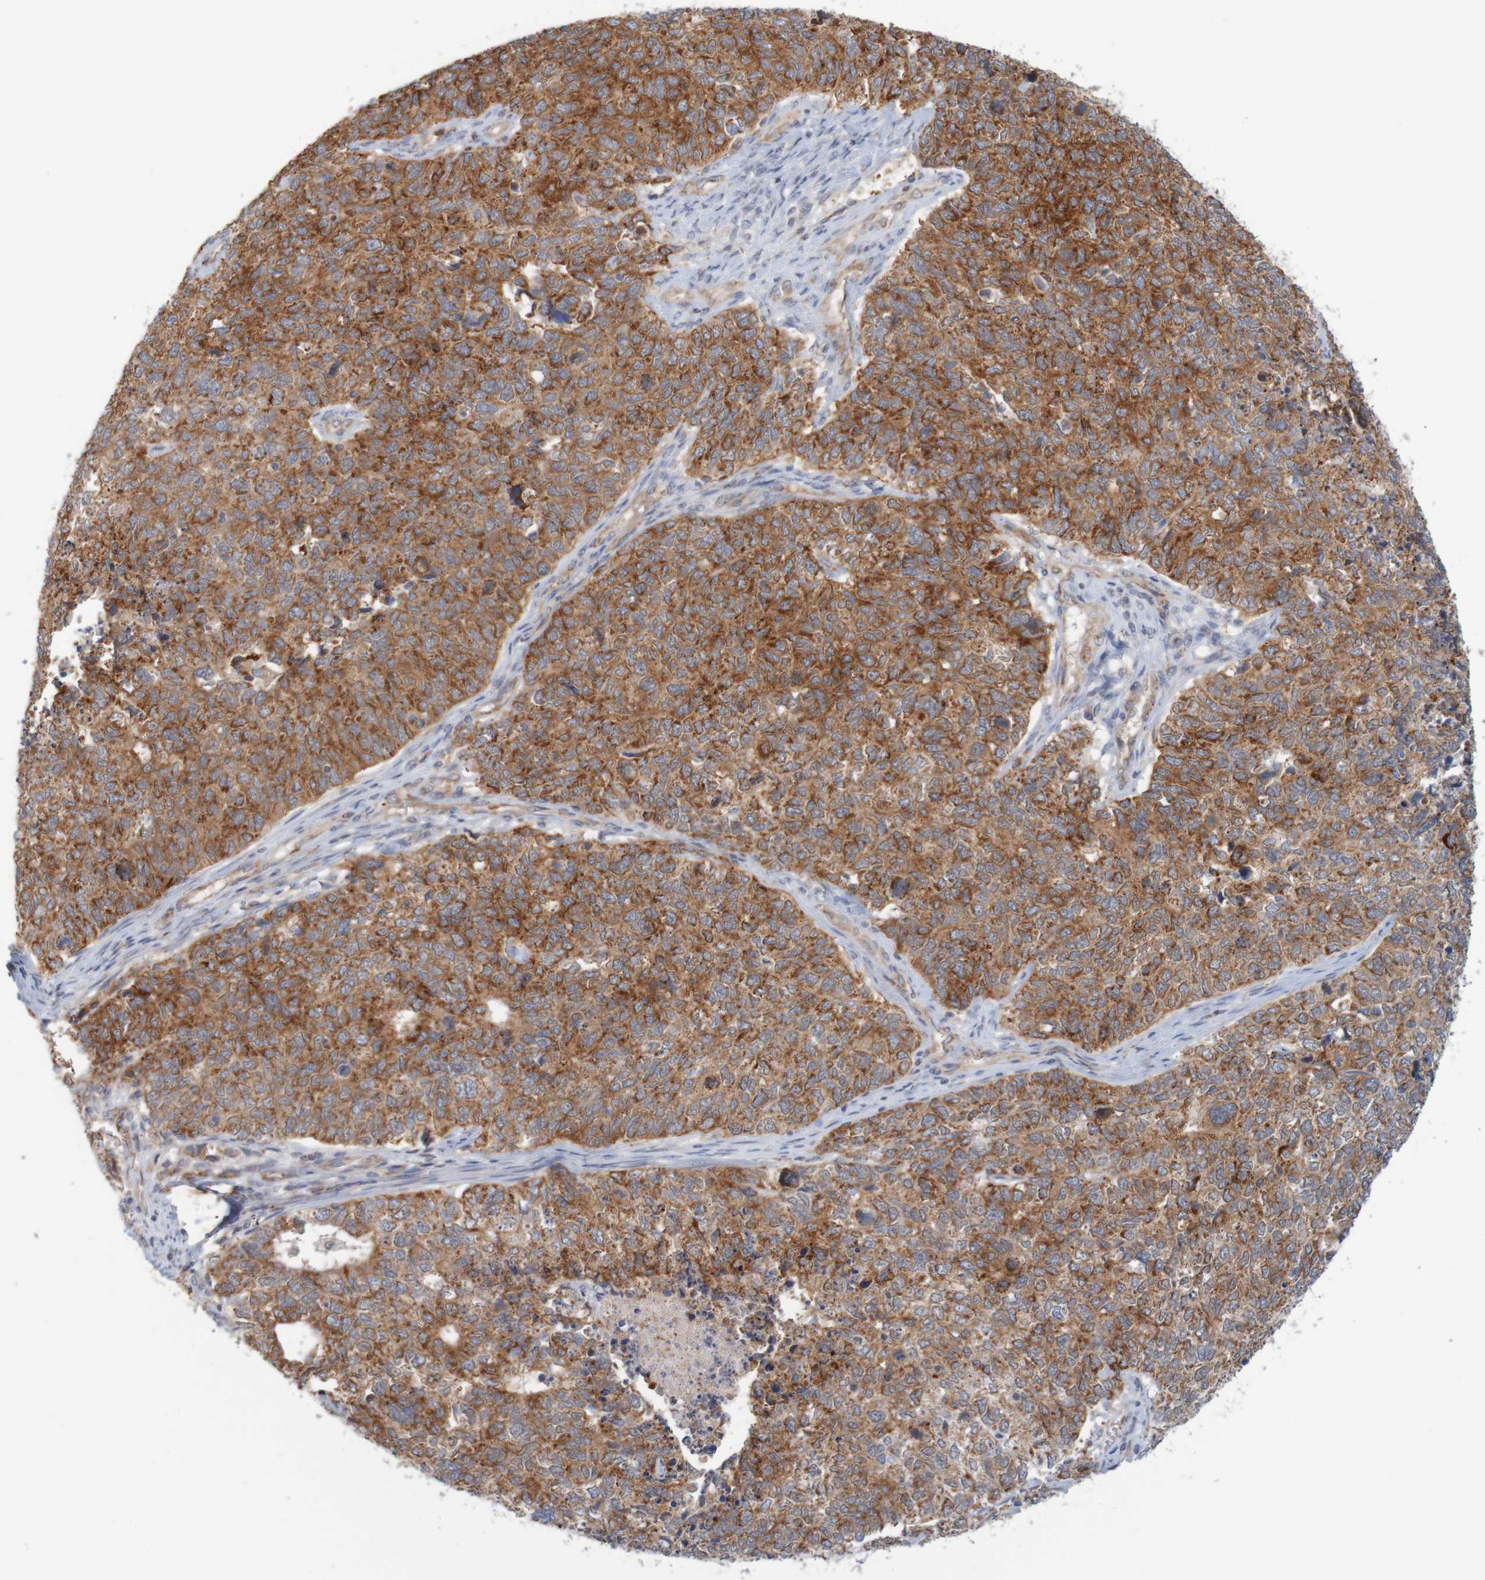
{"staining": {"intensity": "strong", "quantity": ">75%", "location": "cytoplasmic/membranous"}, "tissue": "cervical cancer", "cell_type": "Tumor cells", "image_type": "cancer", "snomed": [{"axis": "morphology", "description": "Squamous cell carcinoma, NOS"}, {"axis": "topography", "description": "Cervix"}], "caption": "This photomicrograph demonstrates immunohistochemistry (IHC) staining of cervical cancer, with high strong cytoplasmic/membranous positivity in about >75% of tumor cells.", "gene": "NAV2", "patient": {"sex": "female", "age": 63}}